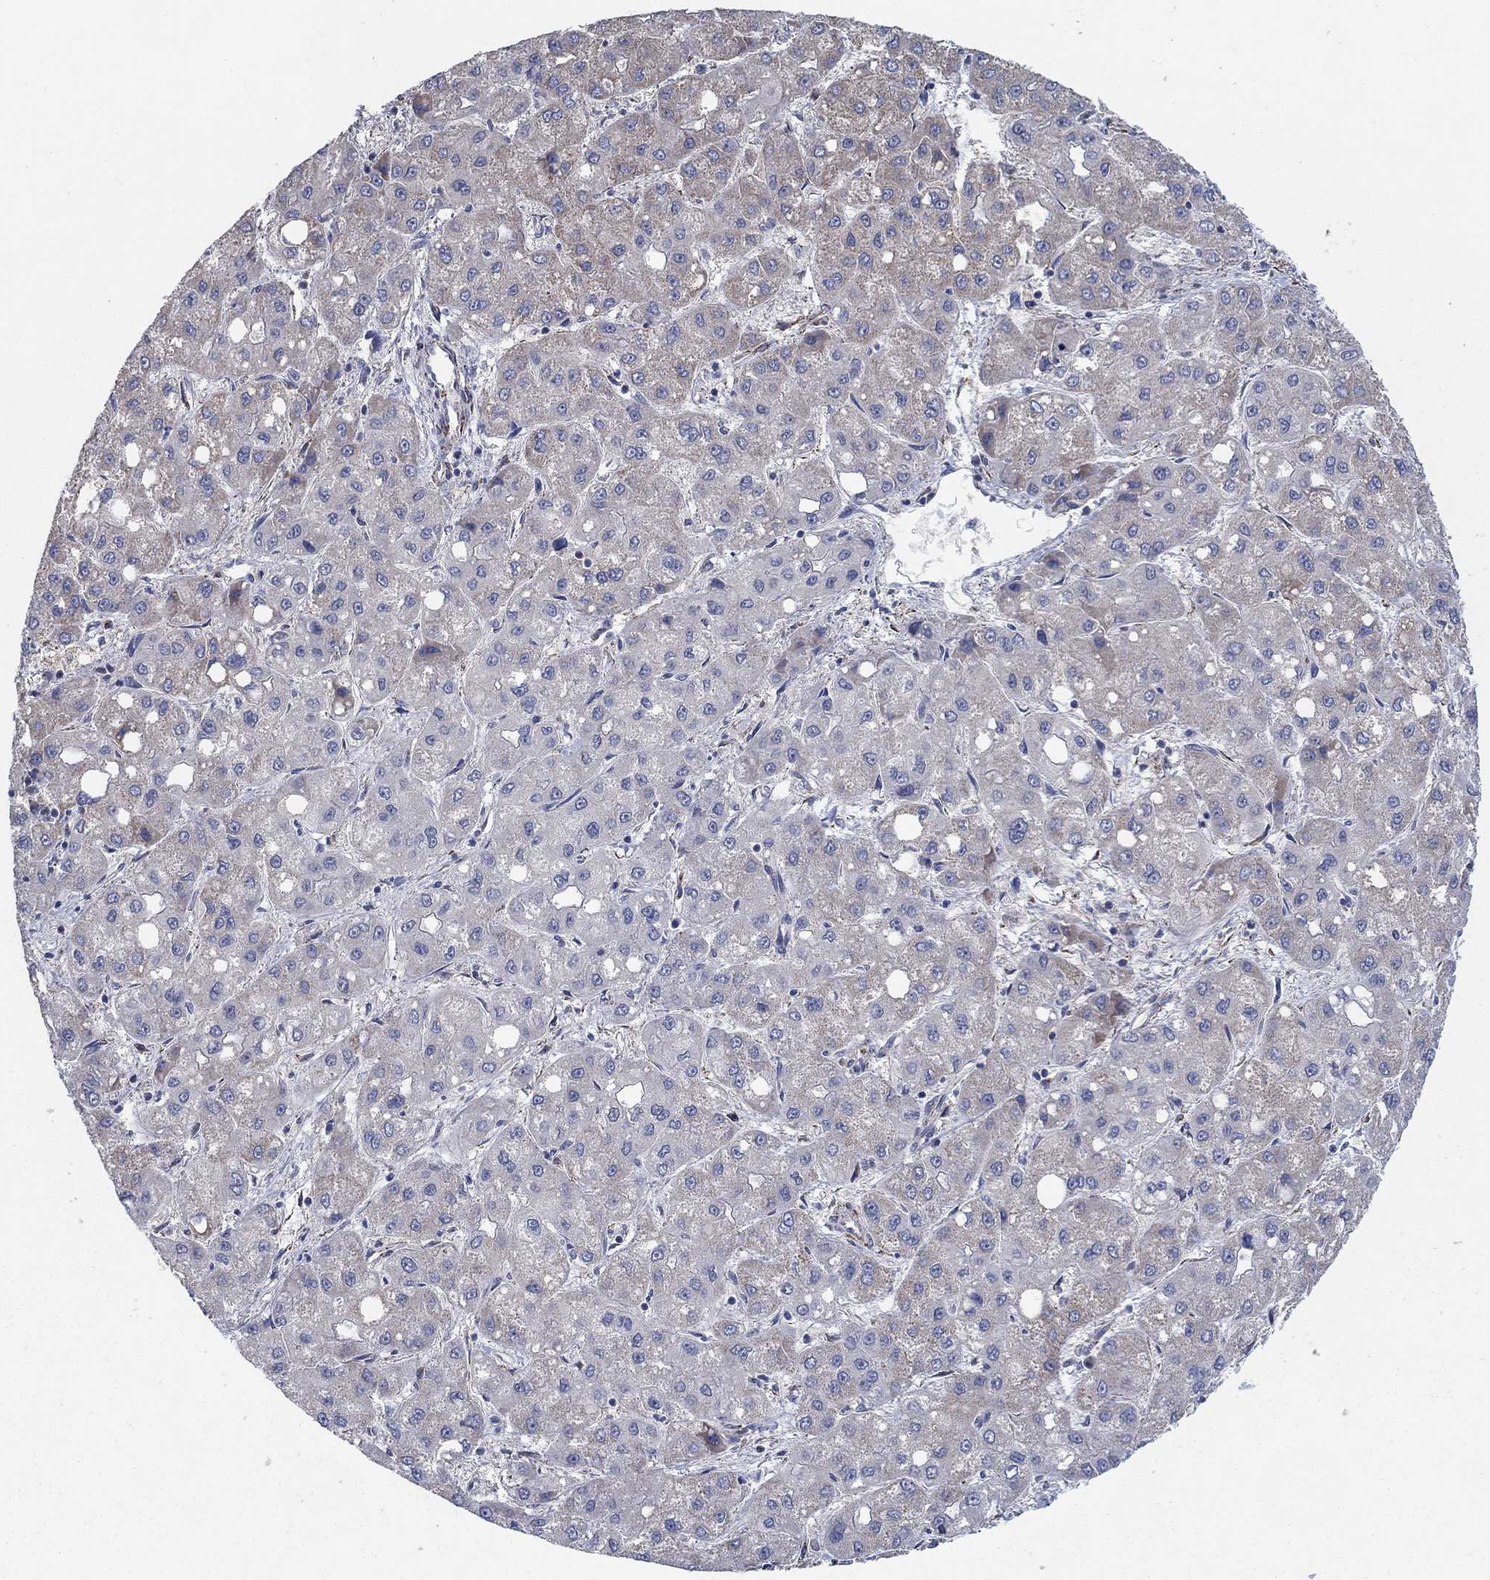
{"staining": {"intensity": "negative", "quantity": "none", "location": "none"}, "tissue": "liver cancer", "cell_type": "Tumor cells", "image_type": "cancer", "snomed": [{"axis": "morphology", "description": "Carcinoma, Hepatocellular, NOS"}, {"axis": "topography", "description": "Liver"}], "caption": "Immunohistochemistry histopathology image of human liver hepatocellular carcinoma stained for a protein (brown), which exhibits no staining in tumor cells. (DAB immunohistochemistry (IHC) with hematoxylin counter stain).", "gene": "PNPLA2", "patient": {"sex": "male", "age": 73}}